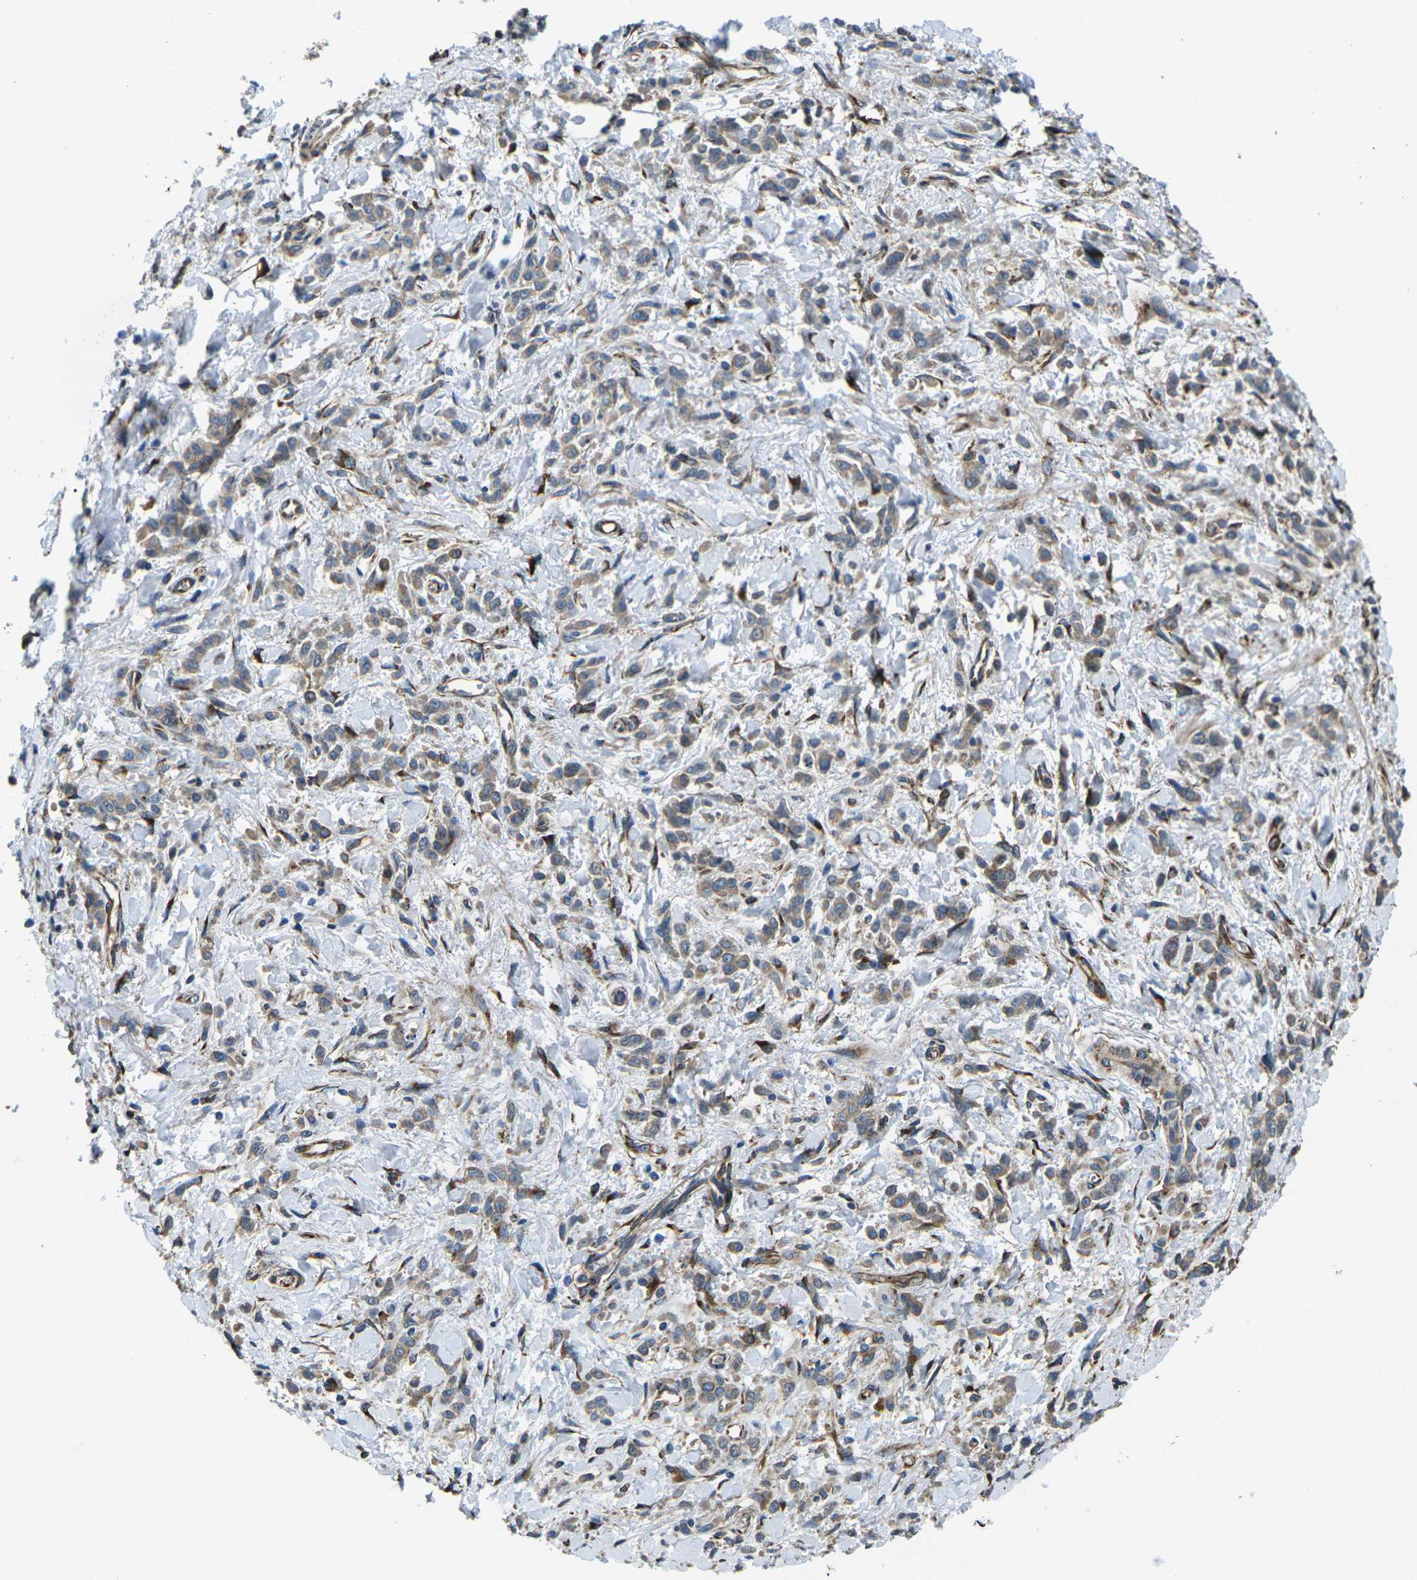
{"staining": {"intensity": "weak", "quantity": "25%-75%", "location": "cytoplasmic/membranous"}, "tissue": "stomach cancer", "cell_type": "Tumor cells", "image_type": "cancer", "snomed": [{"axis": "morphology", "description": "Normal tissue, NOS"}, {"axis": "morphology", "description": "Adenocarcinoma, NOS"}, {"axis": "topography", "description": "Stomach"}], "caption": "Immunohistochemical staining of human stomach cancer (adenocarcinoma) displays low levels of weak cytoplasmic/membranous expression in about 25%-75% of tumor cells.", "gene": "PDZD8", "patient": {"sex": "male", "age": 82}}